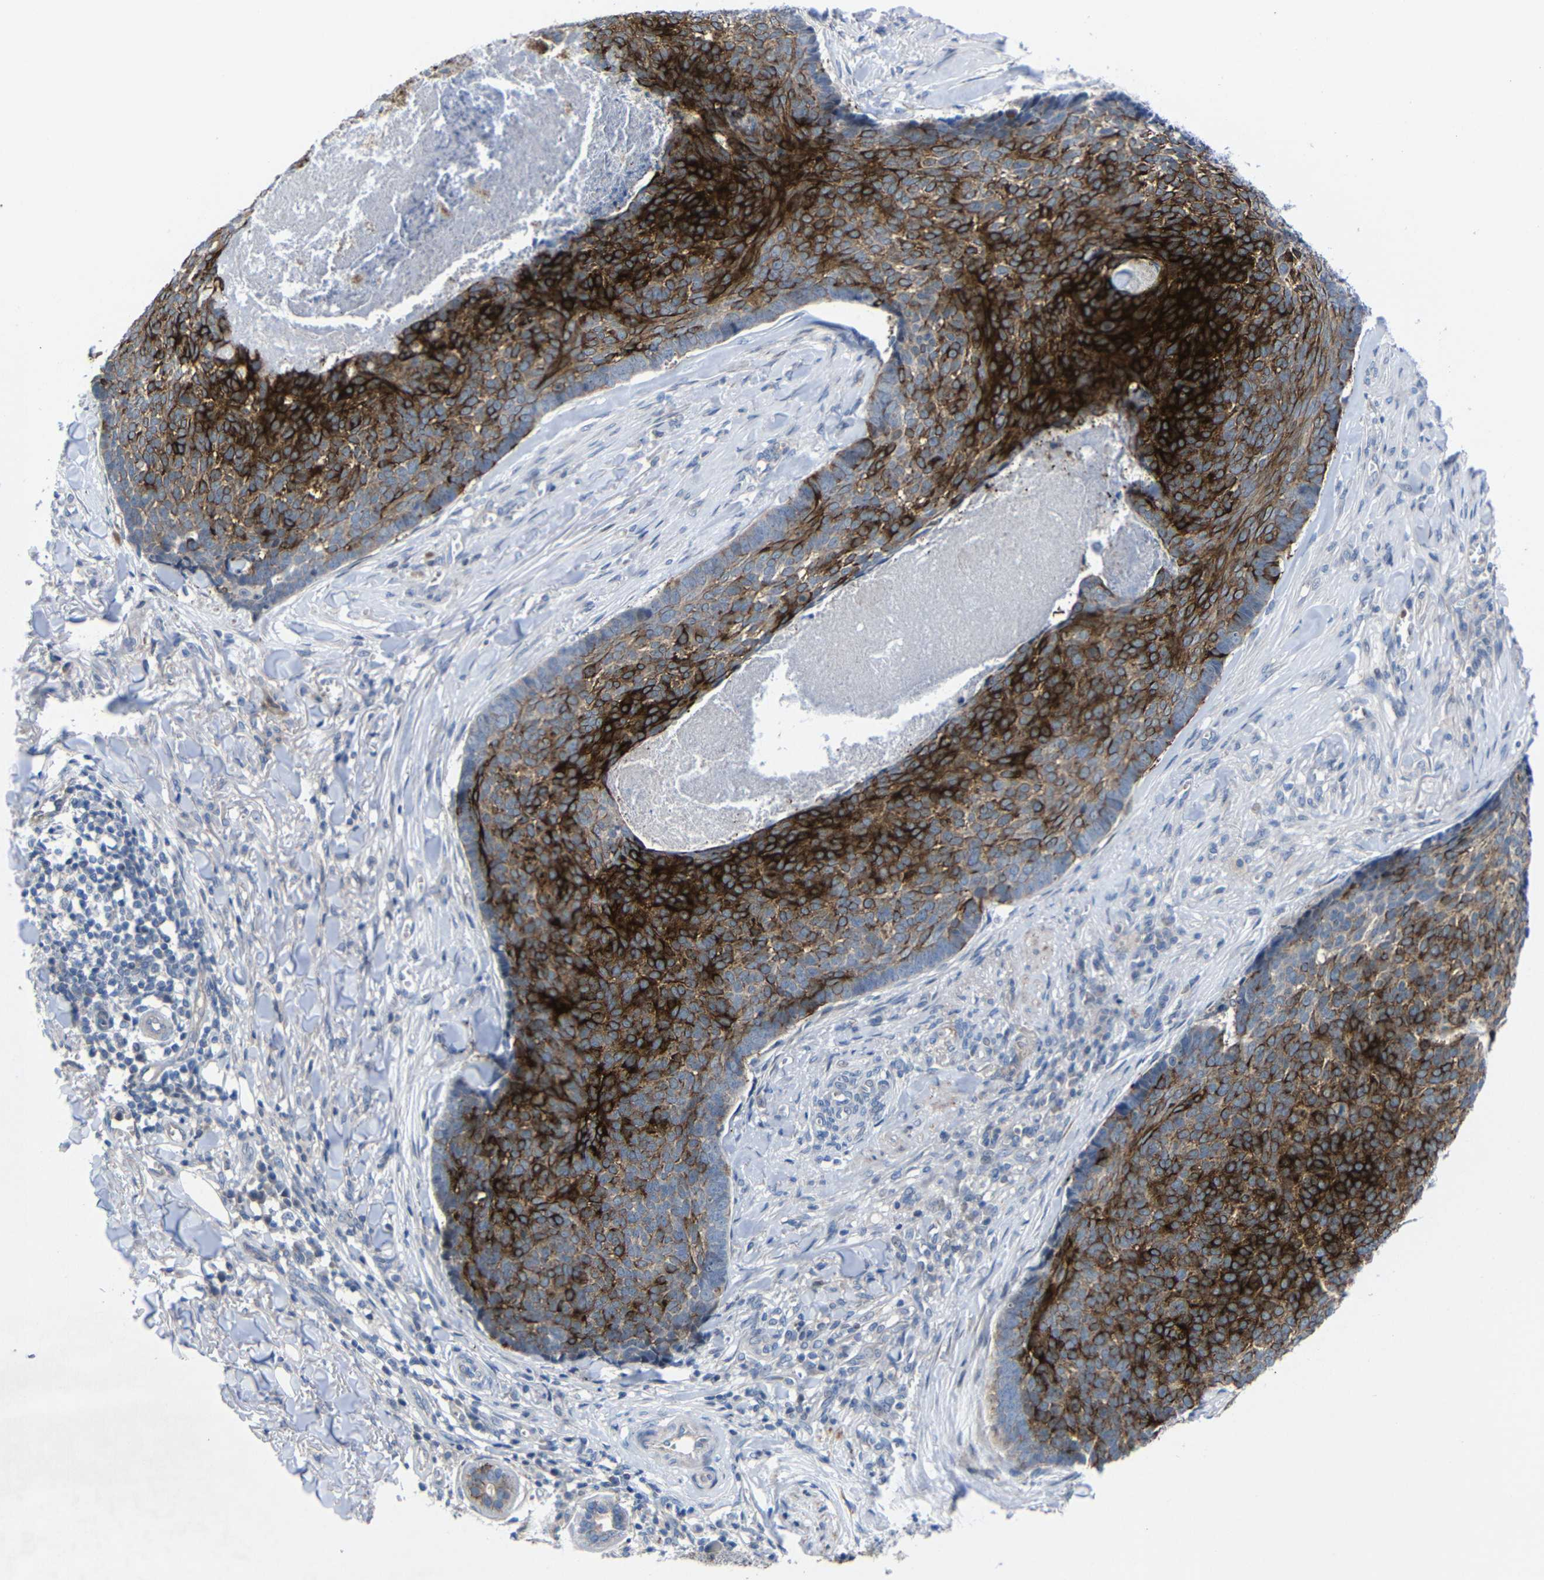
{"staining": {"intensity": "strong", "quantity": "25%-75%", "location": "cytoplasmic/membranous"}, "tissue": "skin cancer", "cell_type": "Tumor cells", "image_type": "cancer", "snomed": [{"axis": "morphology", "description": "Basal cell carcinoma"}, {"axis": "topography", "description": "Skin"}], "caption": "A histopathology image of human basal cell carcinoma (skin) stained for a protein demonstrates strong cytoplasmic/membranous brown staining in tumor cells. (Brightfield microscopy of DAB IHC at high magnification).", "gene": "CMTM1", "patient": {"sex": "male", "age": 84}}